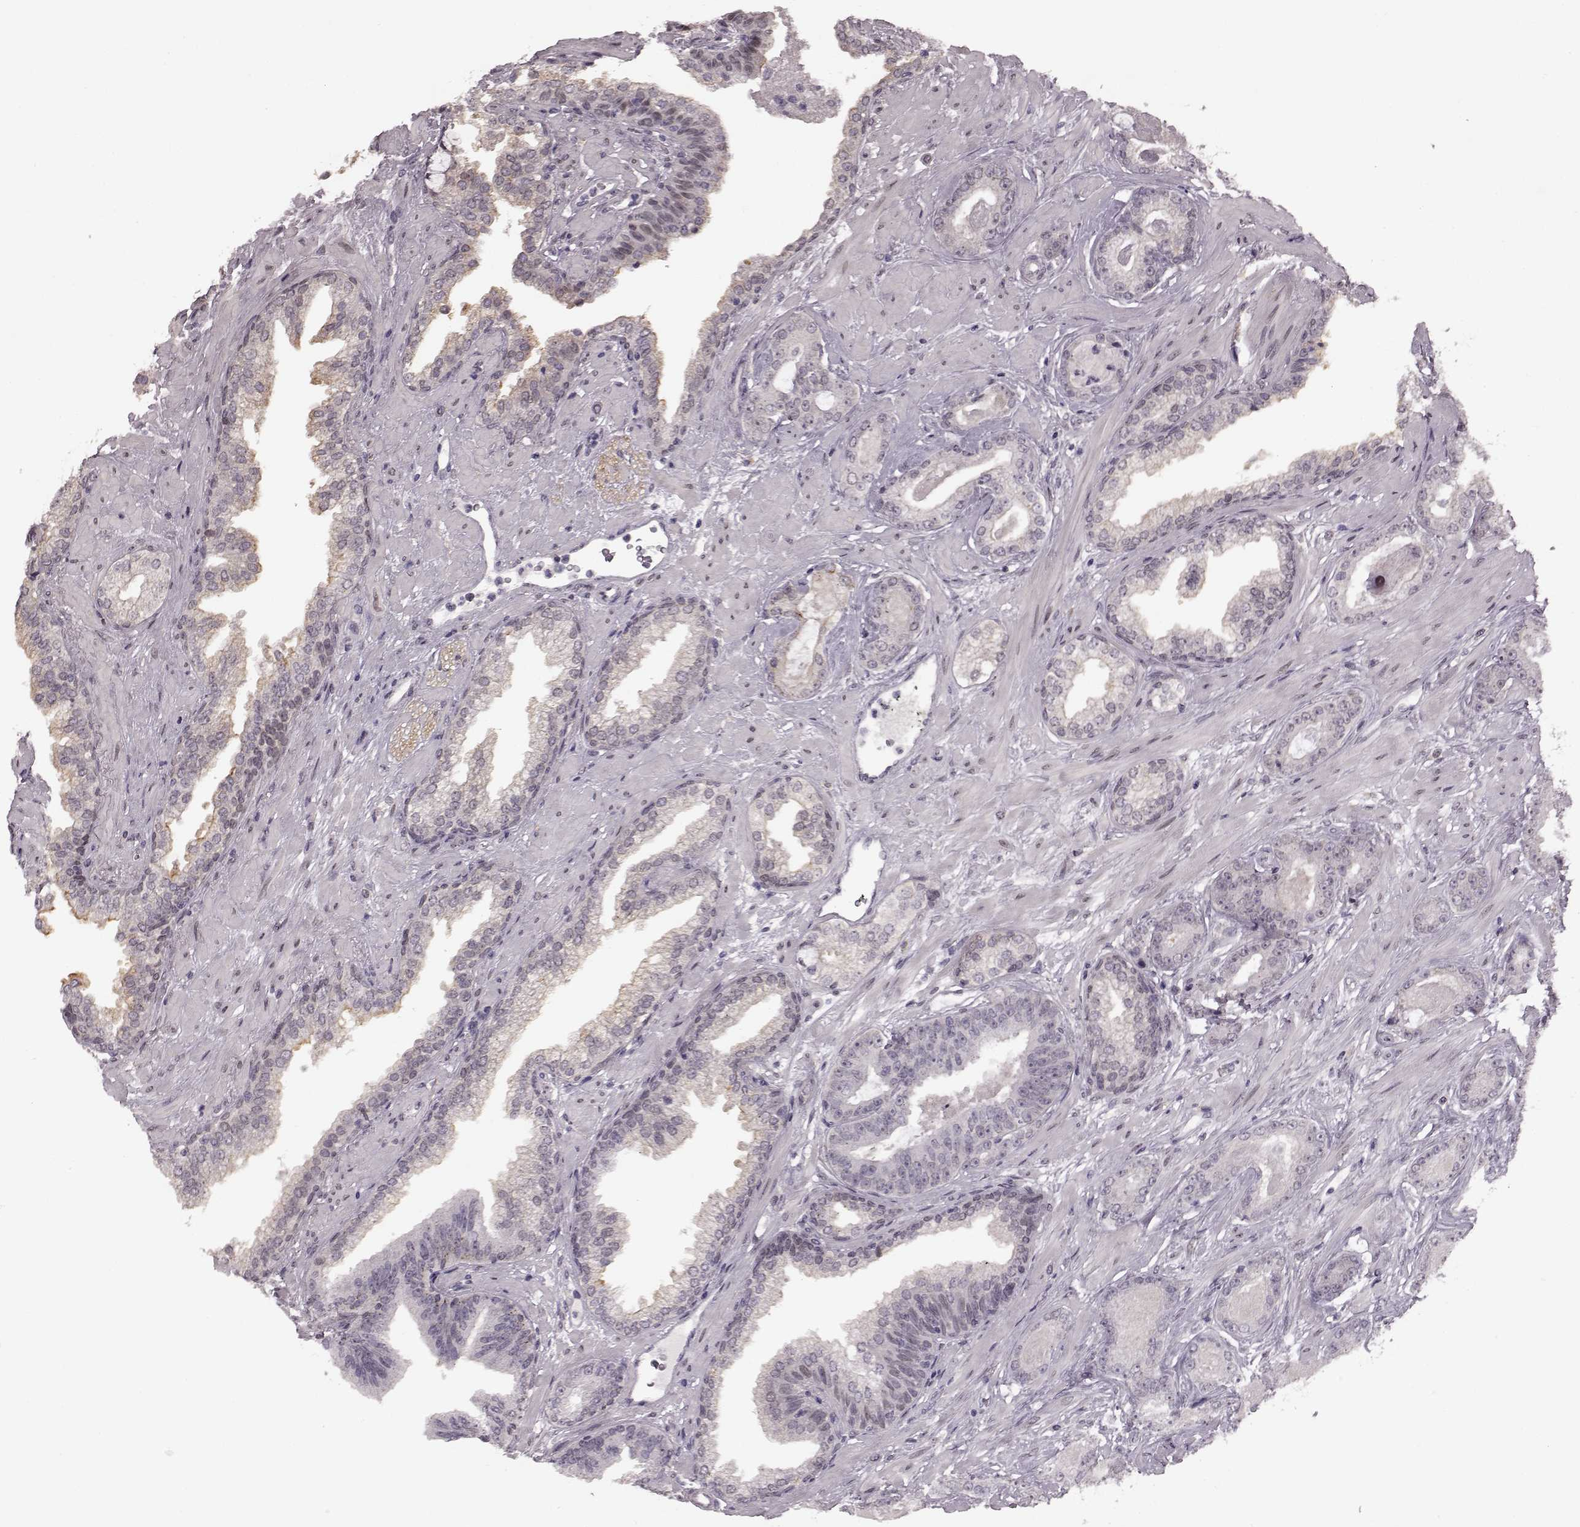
{"staining": {"intensity": "negative", "quantity": "none", "location": "none"}, "tissue": "prostate cancer", "cell_type": "Tumor cells", "image_type": "cancer", "snomed": [{"axis": "morphology", "description": "Adenocarcinoma, Low grade"}, {"axis": "topography", "description": "Prostate"}], "caption": "Prostate cancer was stained to show a protein in brown. There is no significant positivity in tumor cells.", "gene": "STX1B", "patient": {"sex": "male", "age": 61}}